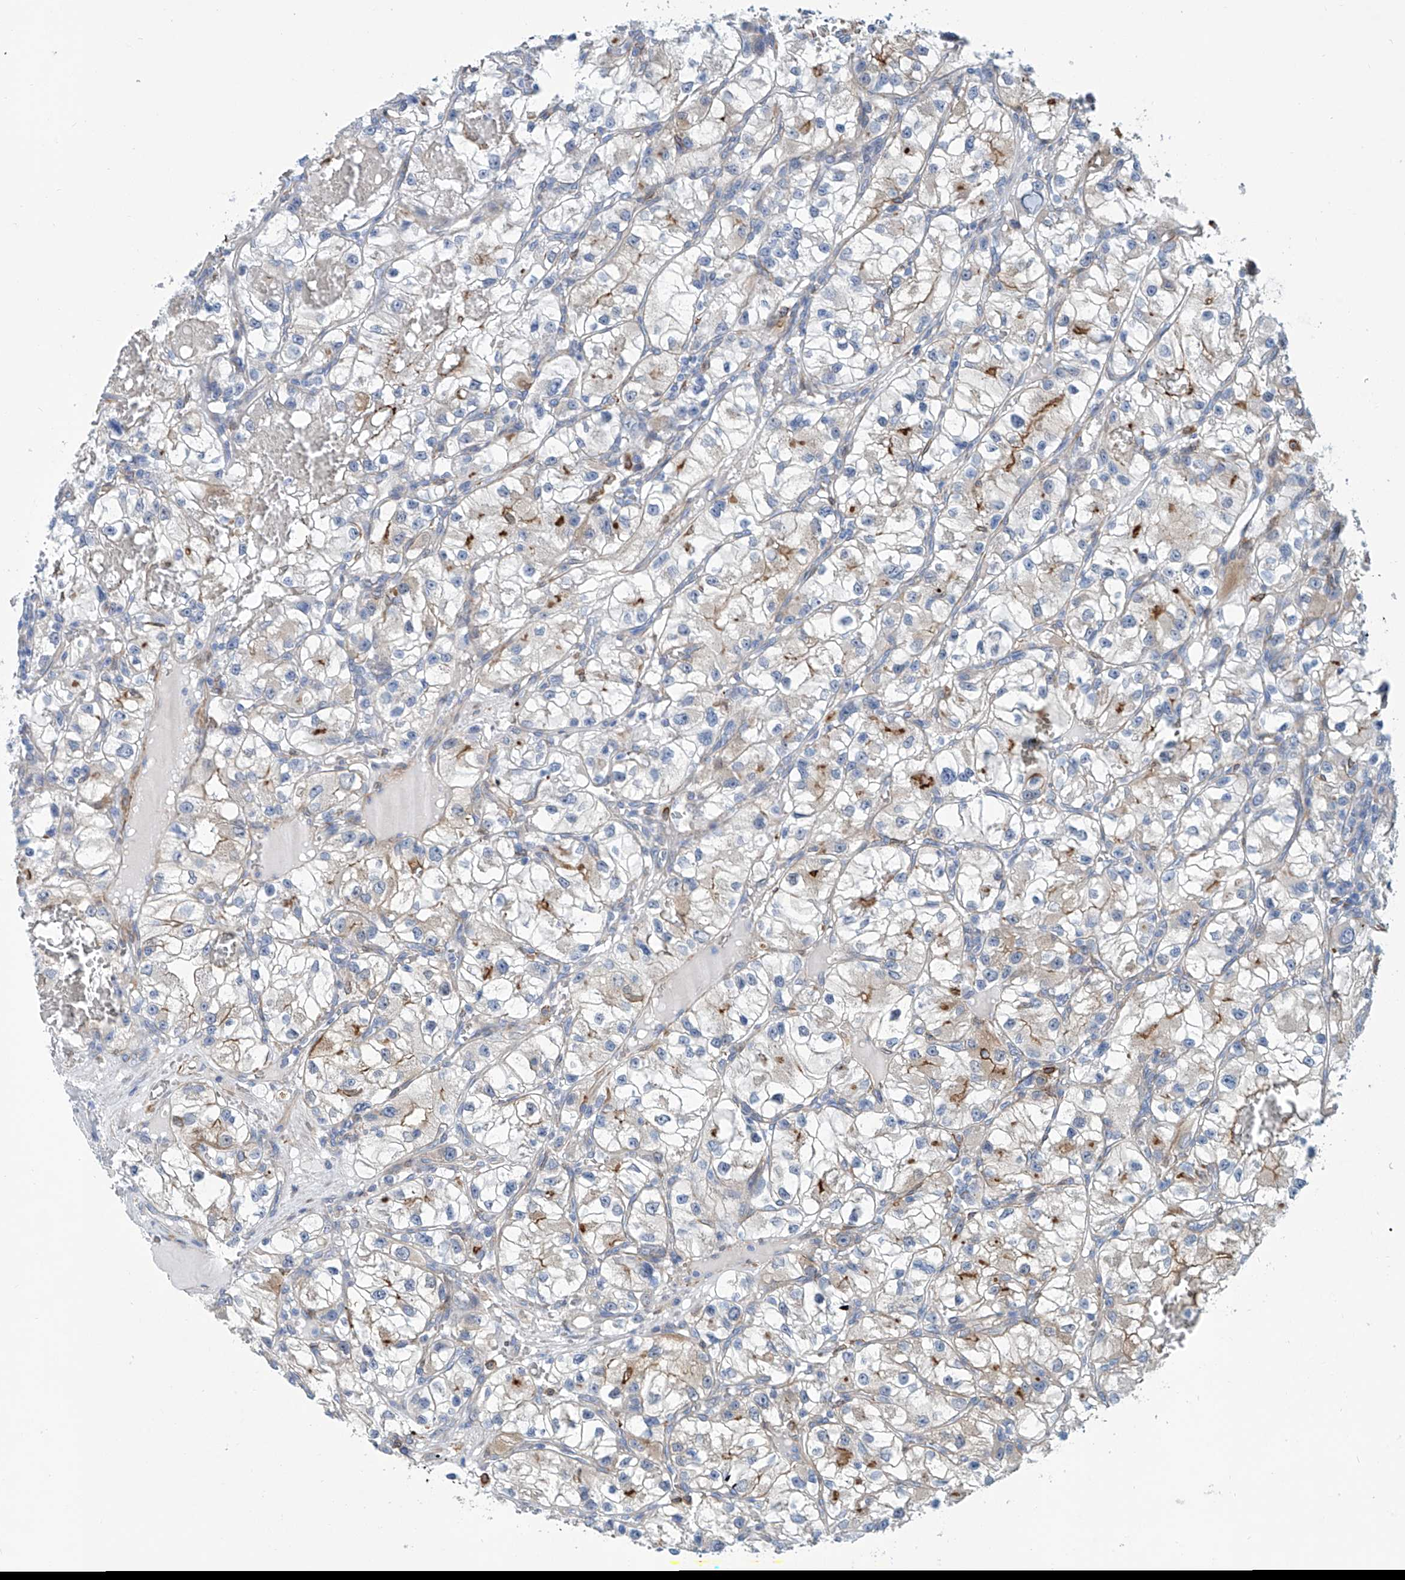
{"staining": {"intensity": "moderate", "quantity": "<25%", "location": "cytoplasmic/membranous"}, "tissue": "renal cancer", "cell_type": "Tumor cells", "image_type": "cancer", "snomed": [{"axis": "morphology", "description": "Adenocarcinoma, NOS"}, {"axis": "topography", "description": "Kidney"}], "caption": "There is low levels of moderate cytoplasmic/membranous staining in tumor cells of renal cancer, as demonstrated by immunohistochemical staining (brown color).", "gene": "TNN", "patient": {"sex": "female", "age": 57}}